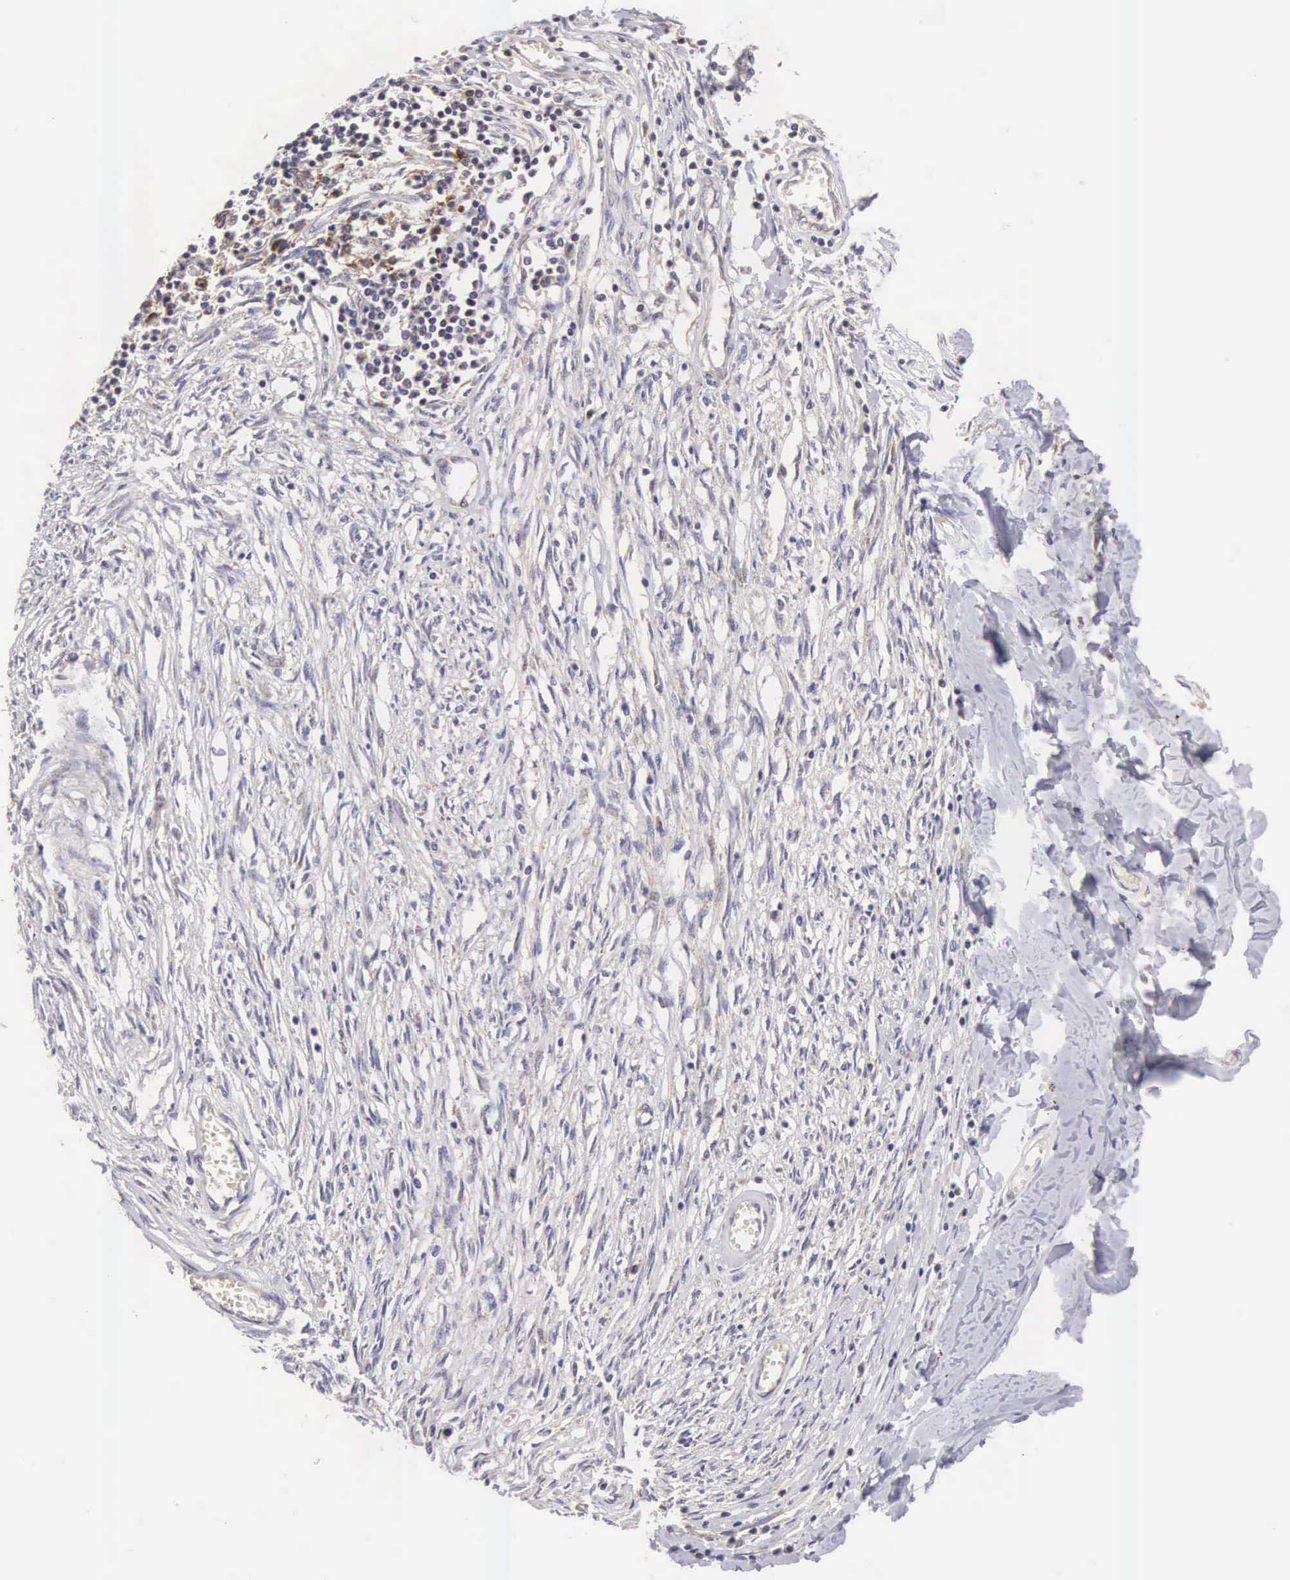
{"staining": {"intensity": "negative", "quantity": "none", "location": "none"}, "tissue": "adipose tissue", "cell_type": "Adipocytes", "image_type": "normal", "snomed": [{"axis": "morphology", "description": "Normal tissue, NOS"}, {"axis": "morphology", "description": "Sarcoma, NOS"}, {"axis": "topography", "description": "Skin"}, {"axis": "topography", "description": "Soft tissue"}], "caption": "Immunohistochemical staining of unremarkable human adipose tissue shows no significant positivity in adipocytes. The staining was performed using DAB to visualize the protein expression in brown, while the nuclei were stained in blue with hematoxylin (Magnification: 20x).", "gene": "TXLNG", "patient": {"sex": "female", "age": 51}}